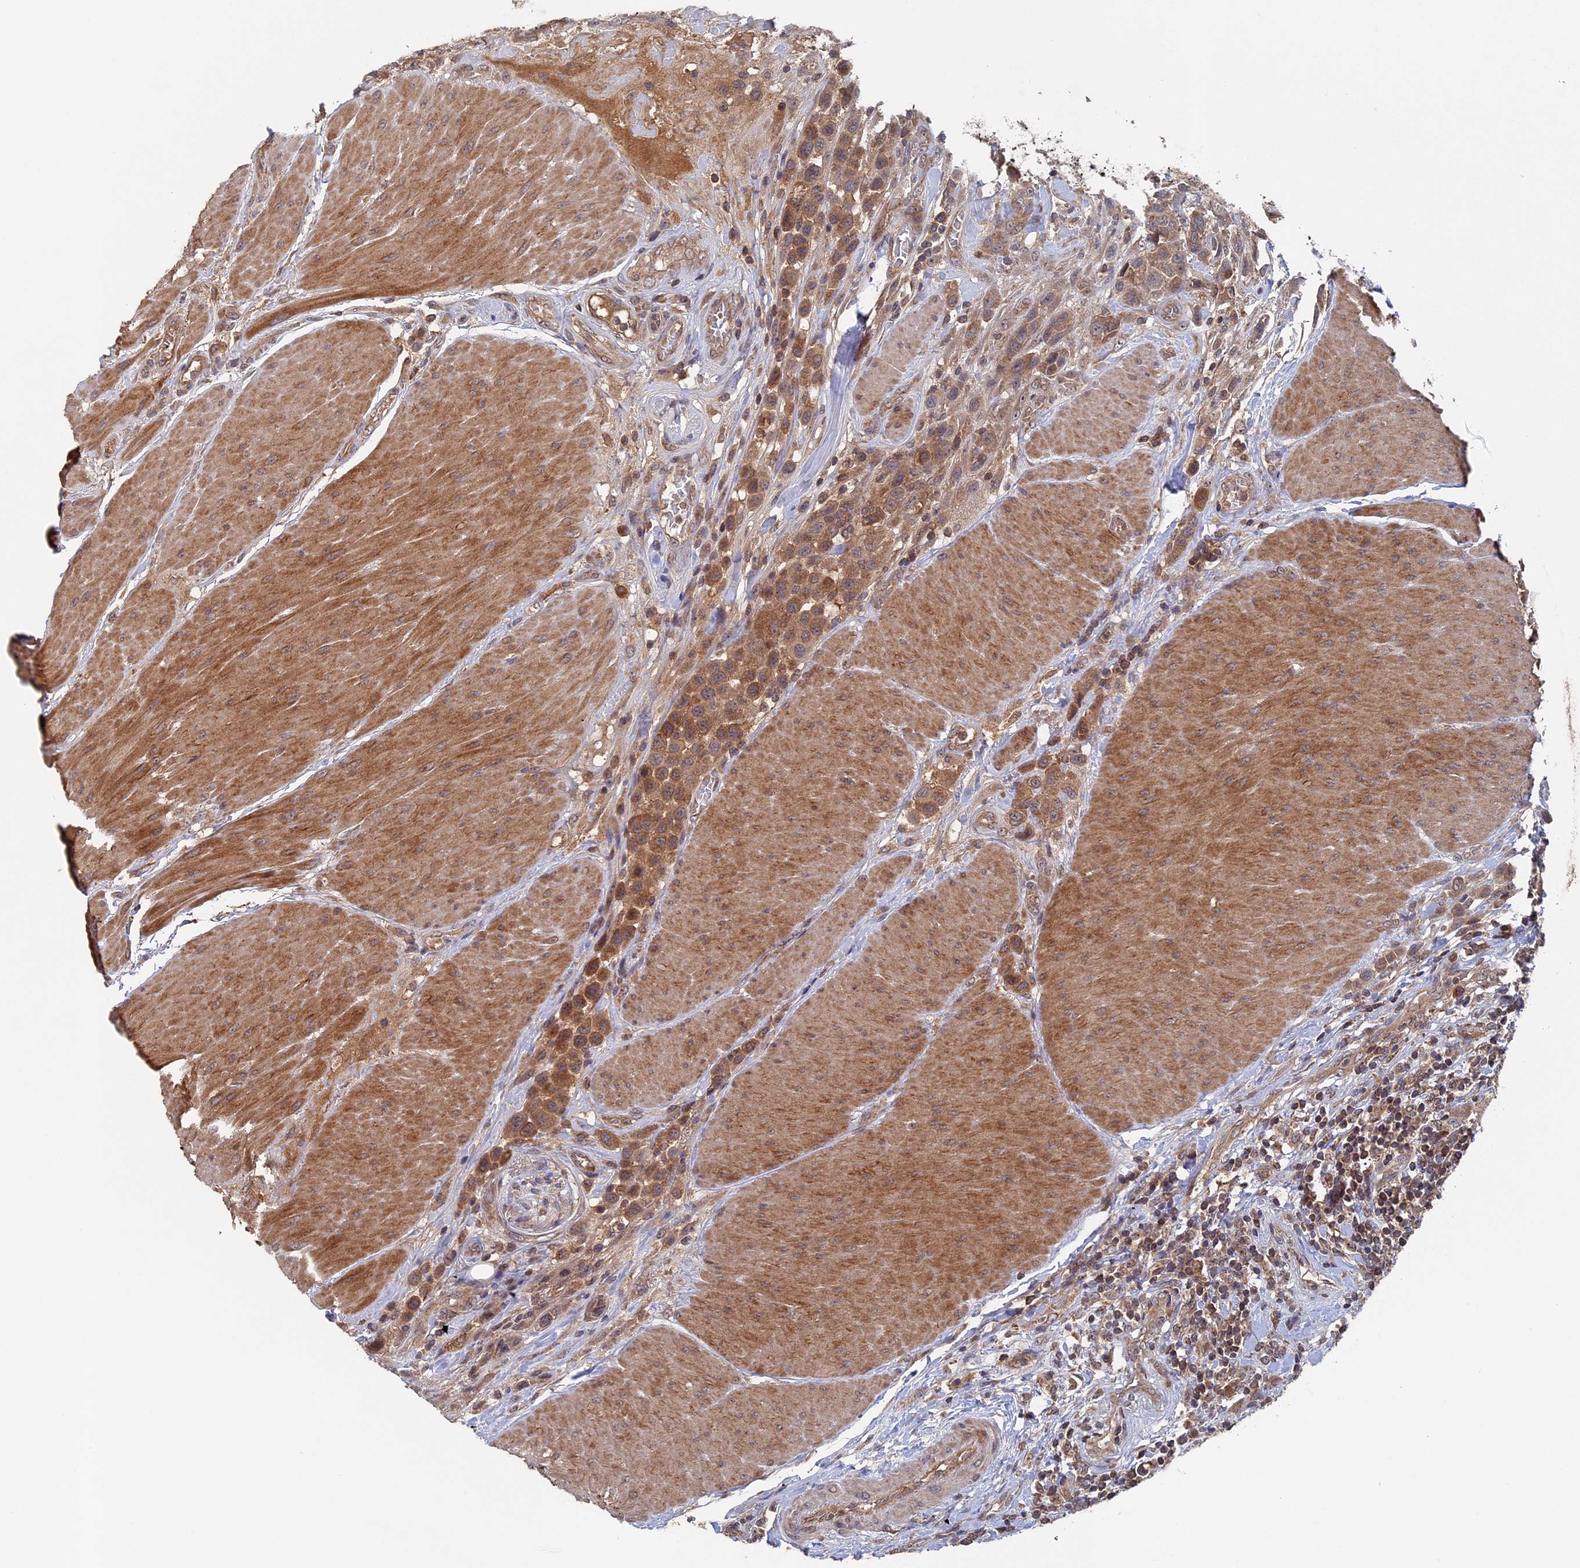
{"staining": {"intensity": "moderate", "quantity": ">75%", "location": "cytoplasmic/membranous"}, "tissue": "urothelial cancer", "cell_type": "Tumor cells", "image_type": "cancer", "snomed": [{"axis": "morphology", "description": "Urothelial carcinoma, High grade"}, {"axis": "topography", "description": "Urinary bladder"}], "caption": "This photomicrograph exhibits high-grade urothelial carcinoma stained with immunohistochemistry (IHC) to label a protein in brown. The cytoplasmic/membranous of tumor cells show moderate positivity for the protein. Nuclei are counter-stained blue.", "gene": "RAB15", "patient": {"sex": "male", "age": 50}}